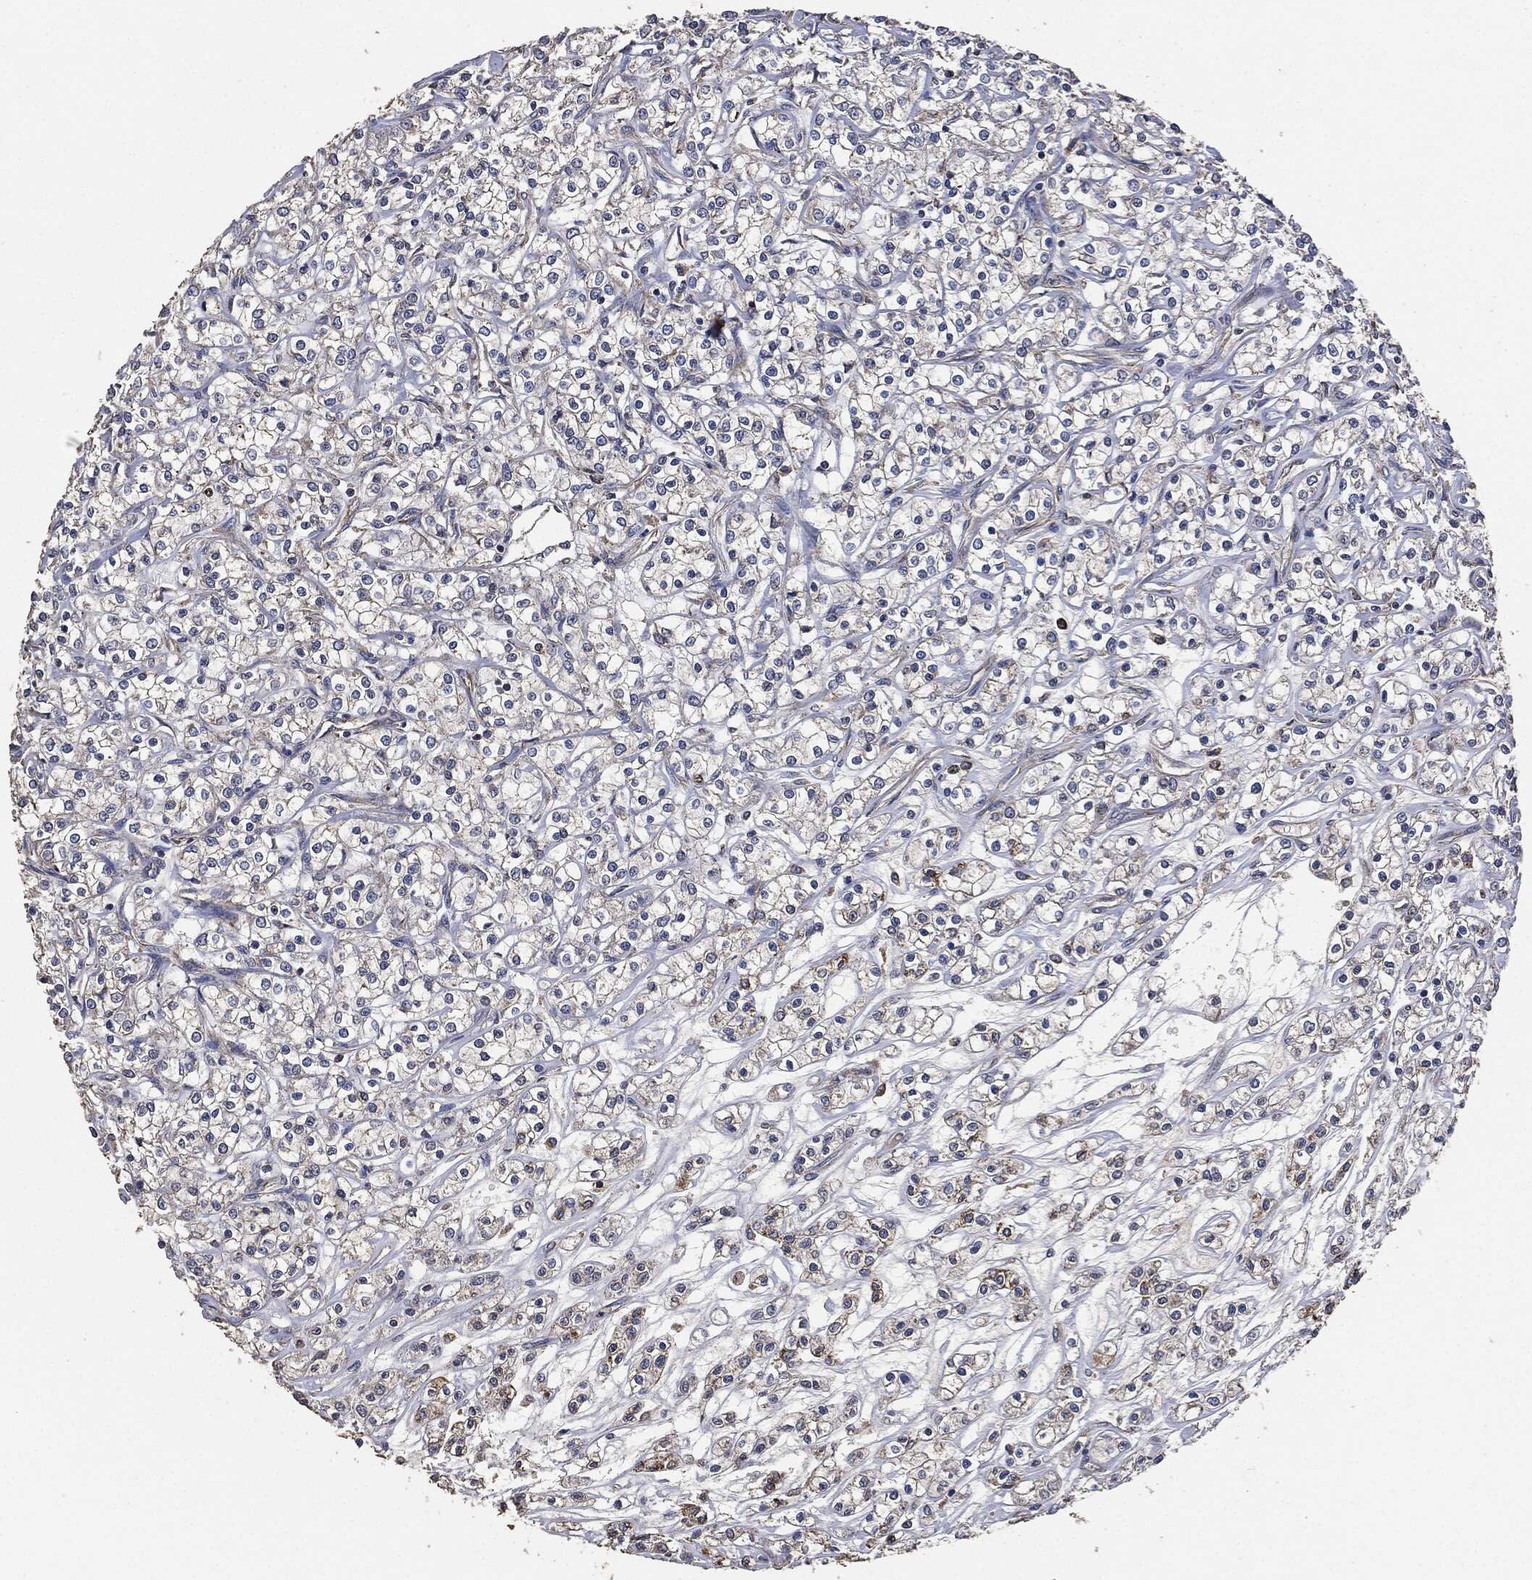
{"staining": {"intensity": "moderate", "quantity": "<25%", "location": "cytoplasmic/membranous"}, "tissue": "renal cancer", "cell_type": "Tumor cells", "image_type": "cancer", "snomed": [{"axis": "morphology", "description": "Adenocarcinoma, NOS"}, {"axis": "topography", "description": "Kidney"}], "caption": "Moderate cytoplasmic/membranous staining is appreciated in approximately <25% of tumor cells in adenocarcinoma (renal).", "gene": "STK3", "patient": {"sex": "female", "age": 59}}